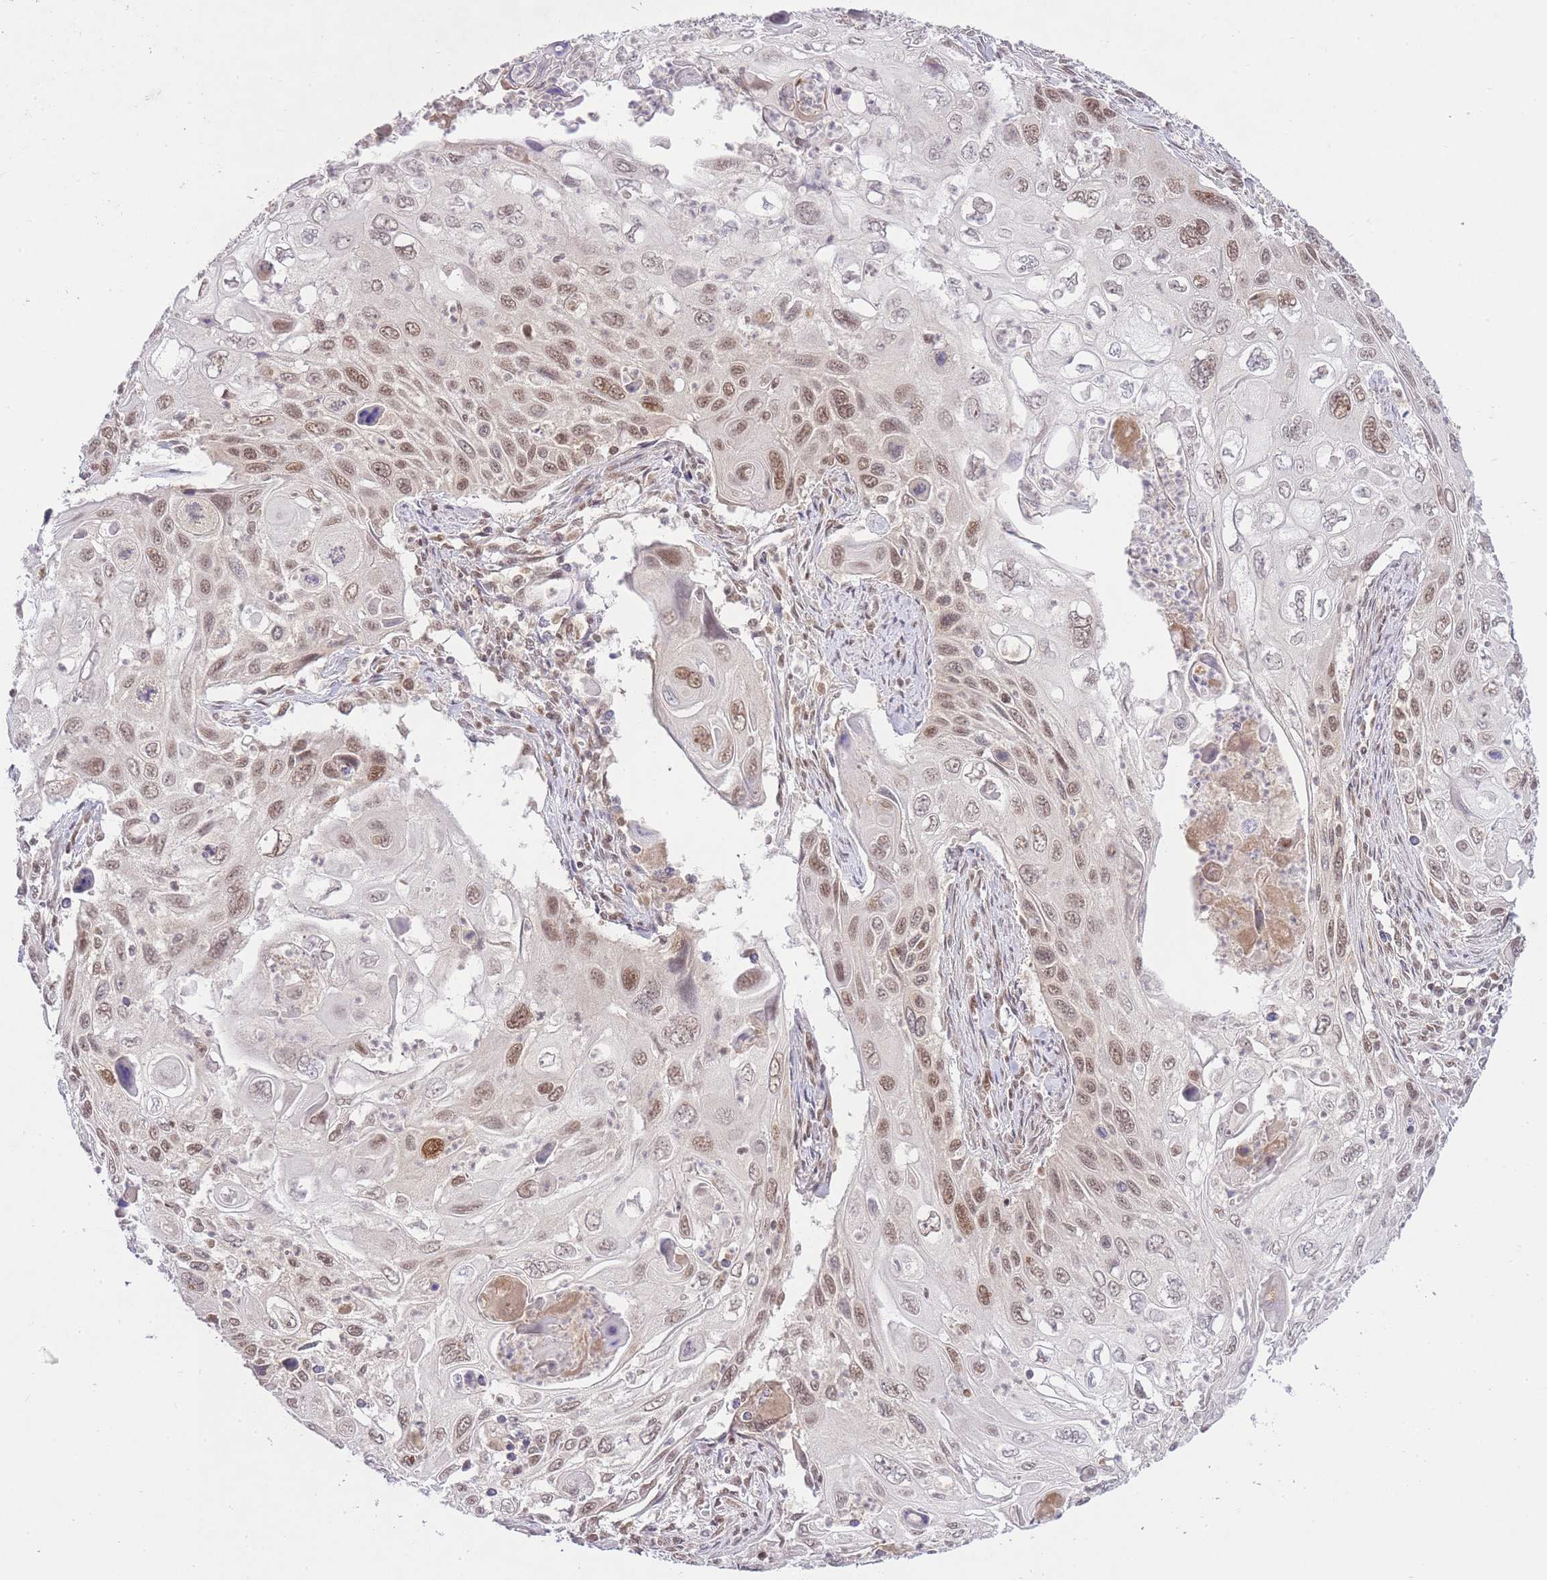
{"staining": {"intensity": "moderate", "quantity": ">75%", "location": "nuclear"}, "tissue": "cervical cancer", "cell_type": "Tumor cells", "image_type": "cancer", "snomed": [{"axis": "morphology", "description": "Squamous cell carcinoma, NOS"}, {"axis": "topography", "description": "Cervix"}], "caption": "Brown immunohistochemical staining in cervical squamous cell carcinoma displays moderate nuclear expression in approximately >75% of tumor cells.", "gene": "TMED3", "patient": {"sex": "female", "age": 70}}